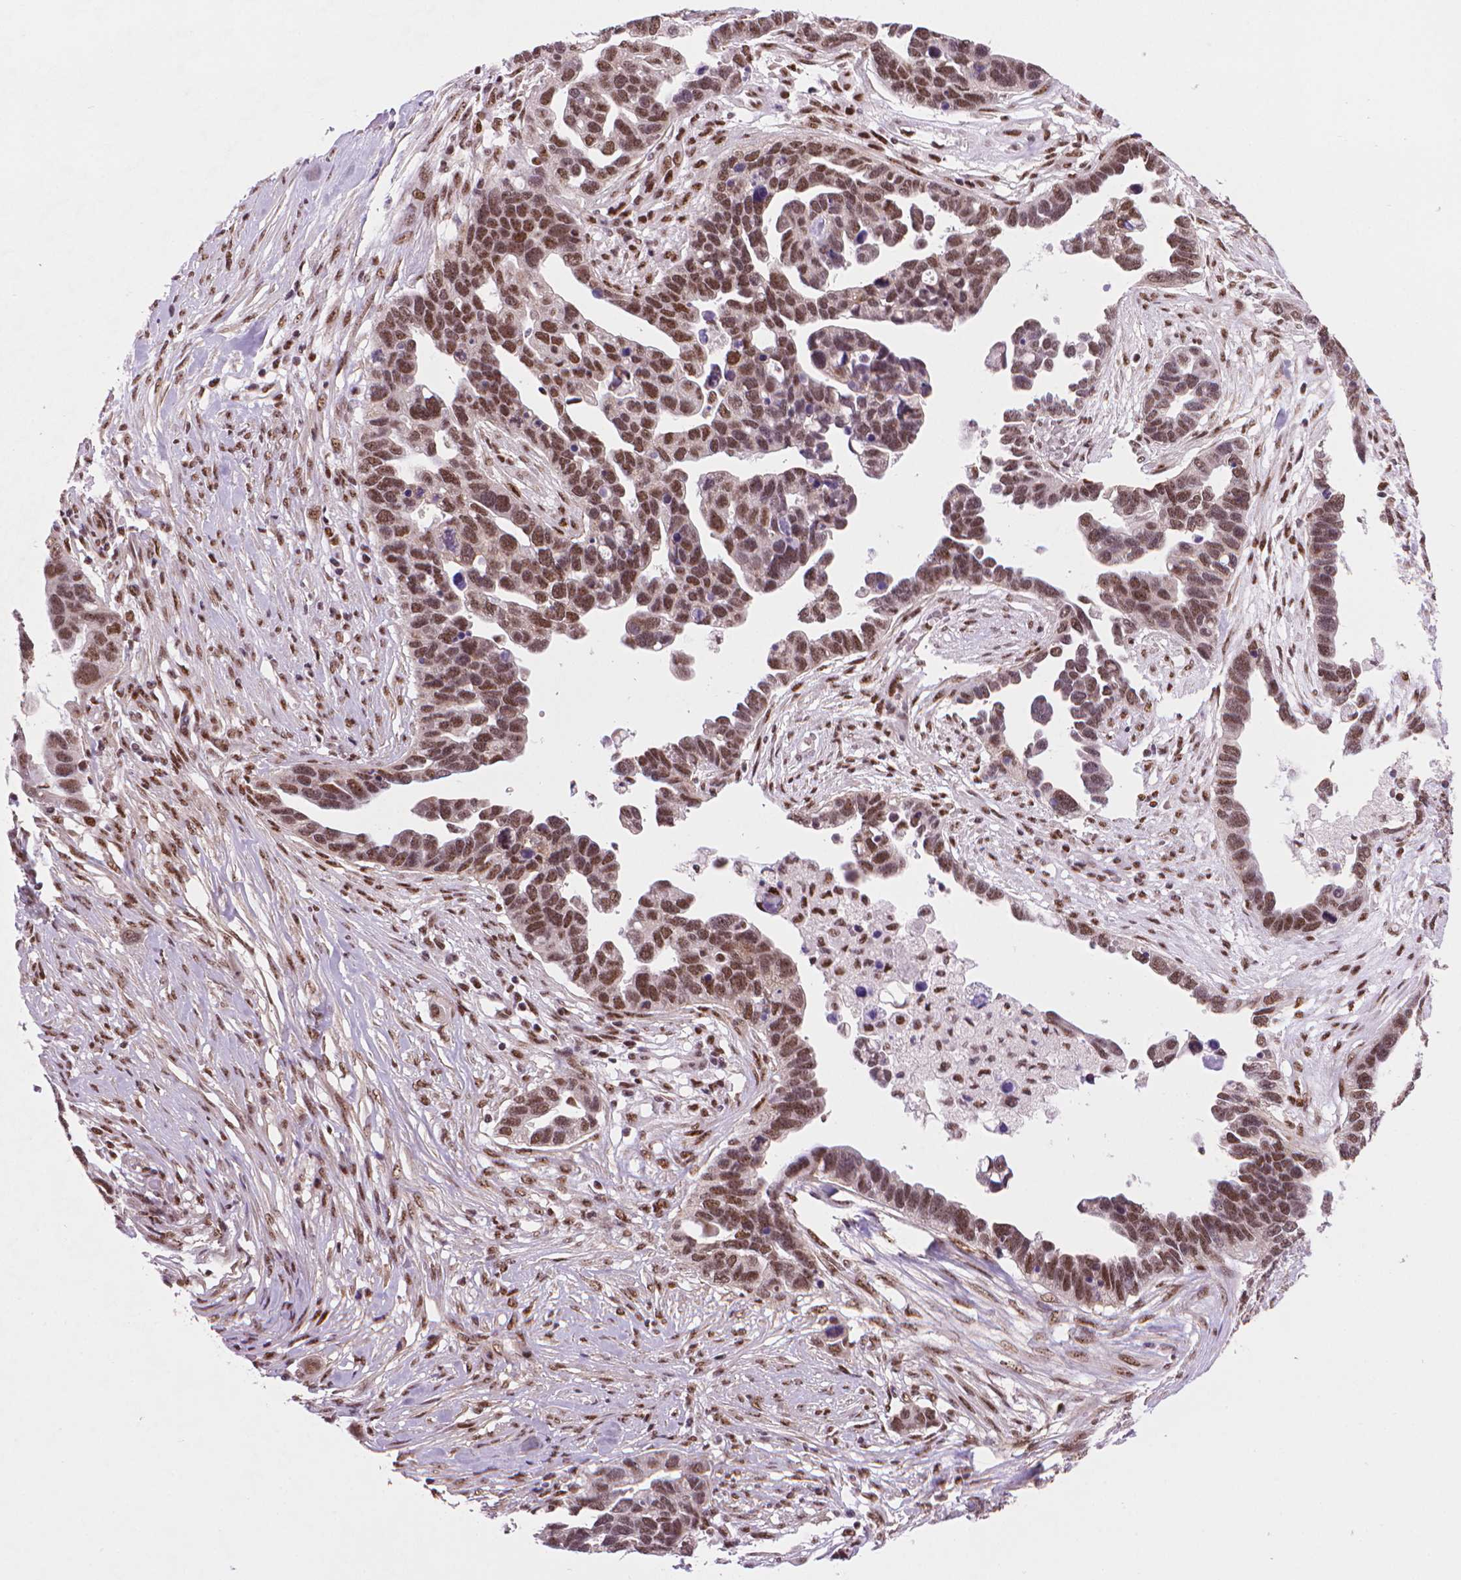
{"staining": {"intensity": "moderate", "quantity": ">75%", "location": "nuclear"}, "tissue": "ovarian cancer", "cell_type": "Tumor cells", "image_type": "cancer", "snomed": [{"axis": "morphology", "description": "Cystadenocarcinoma, serous, NOS"}, {"axis": "topography", "description": "Ovary"}], "caption": "Protein expression by IHC displays moderate nuclear expression in about >75% of tumor cells in serous cystadenocarcinoma (ovarian).", "gene": "UBN1", "patient": {"sex": "female", "age": 54}}